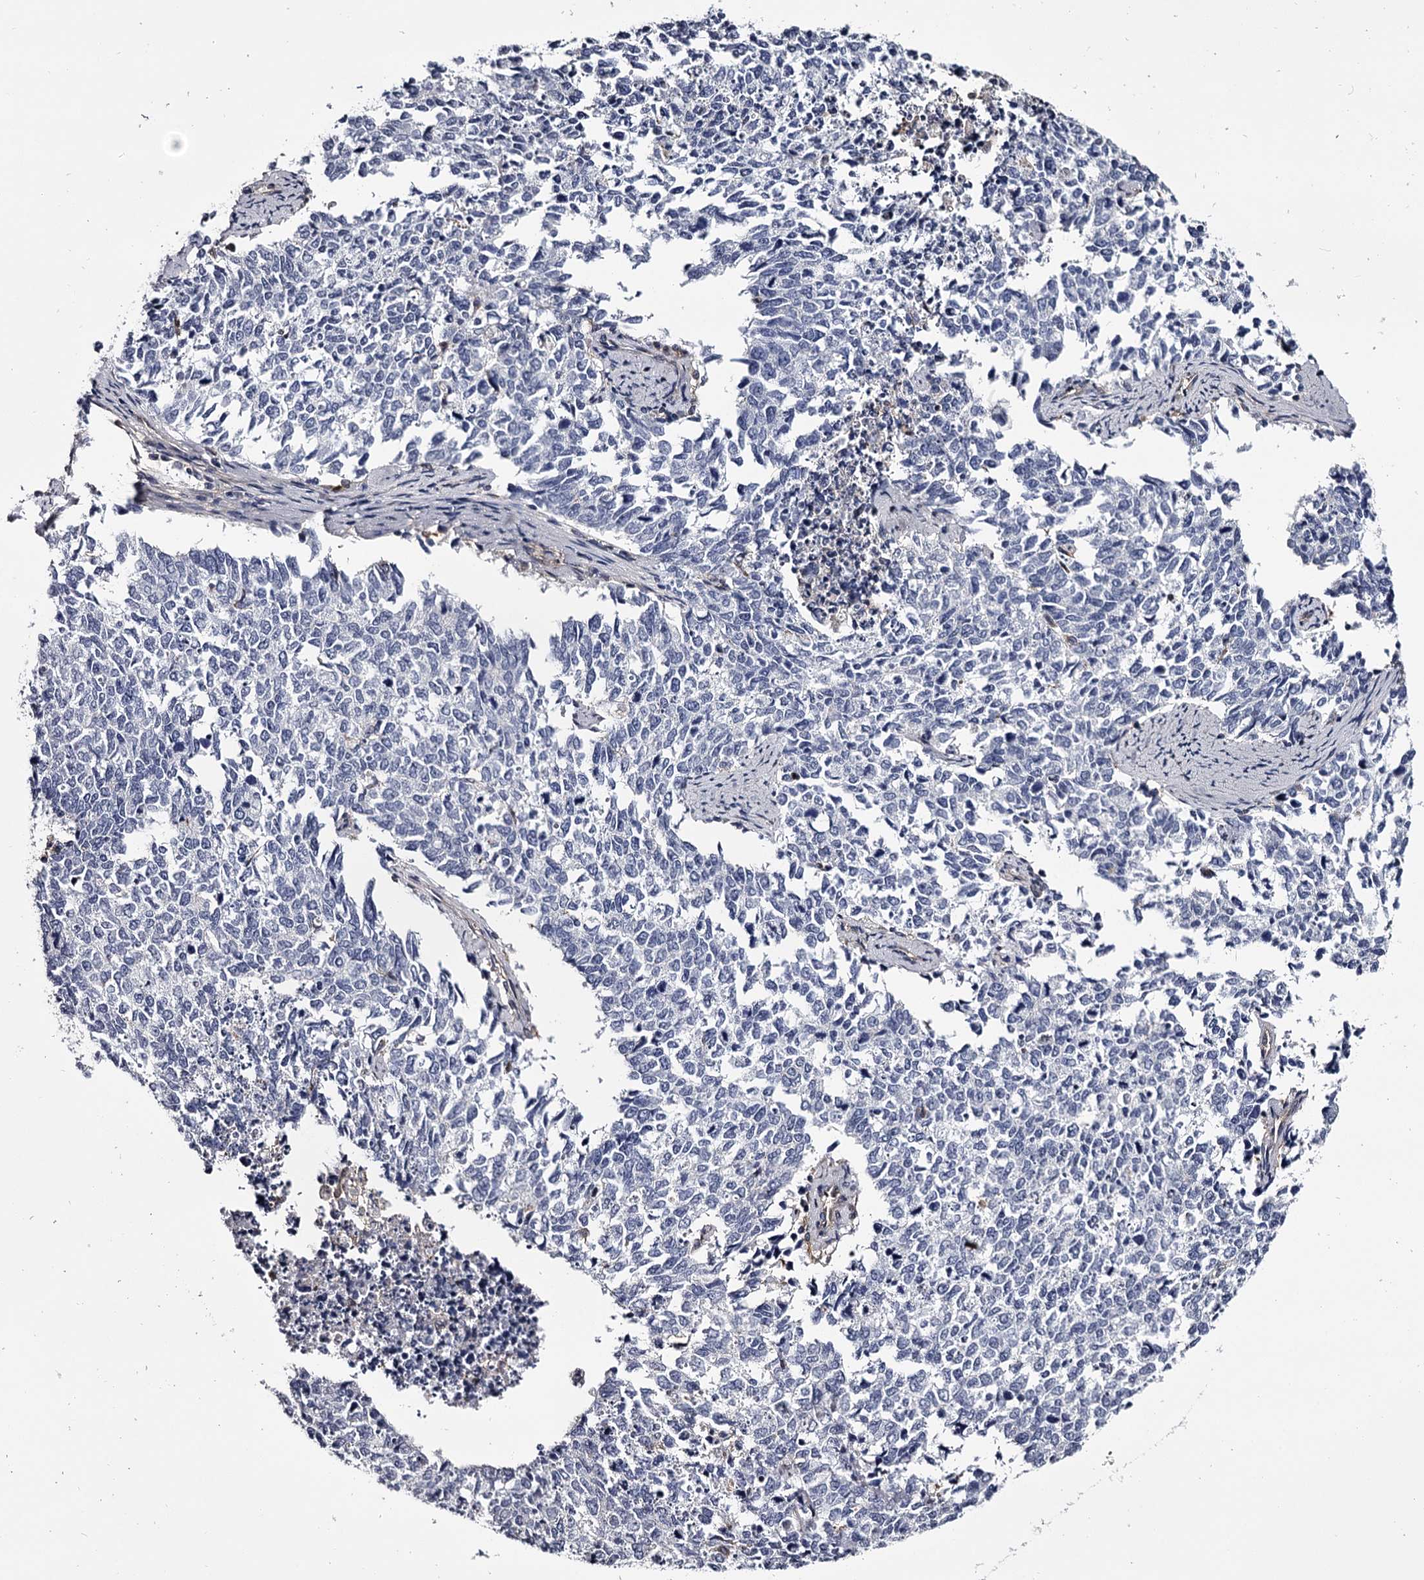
{"staining": {"intensity": "negative", "quantity": "none", "location": "none"}, "tissue": "cervical cancer", "cell_type": "Tumor cells", "image_type": "cancer", "snomed": [{"axis": "morphology", "description": "Squamous cell carcinoma, NOS"}, {"axis": "topography", "description": "Cervix"}], "caption": "An image of human cervical cancer is negative for staining in tumor cells.", "gene": "GSTO1", "patient": {"sex": "female", "age": 63}}